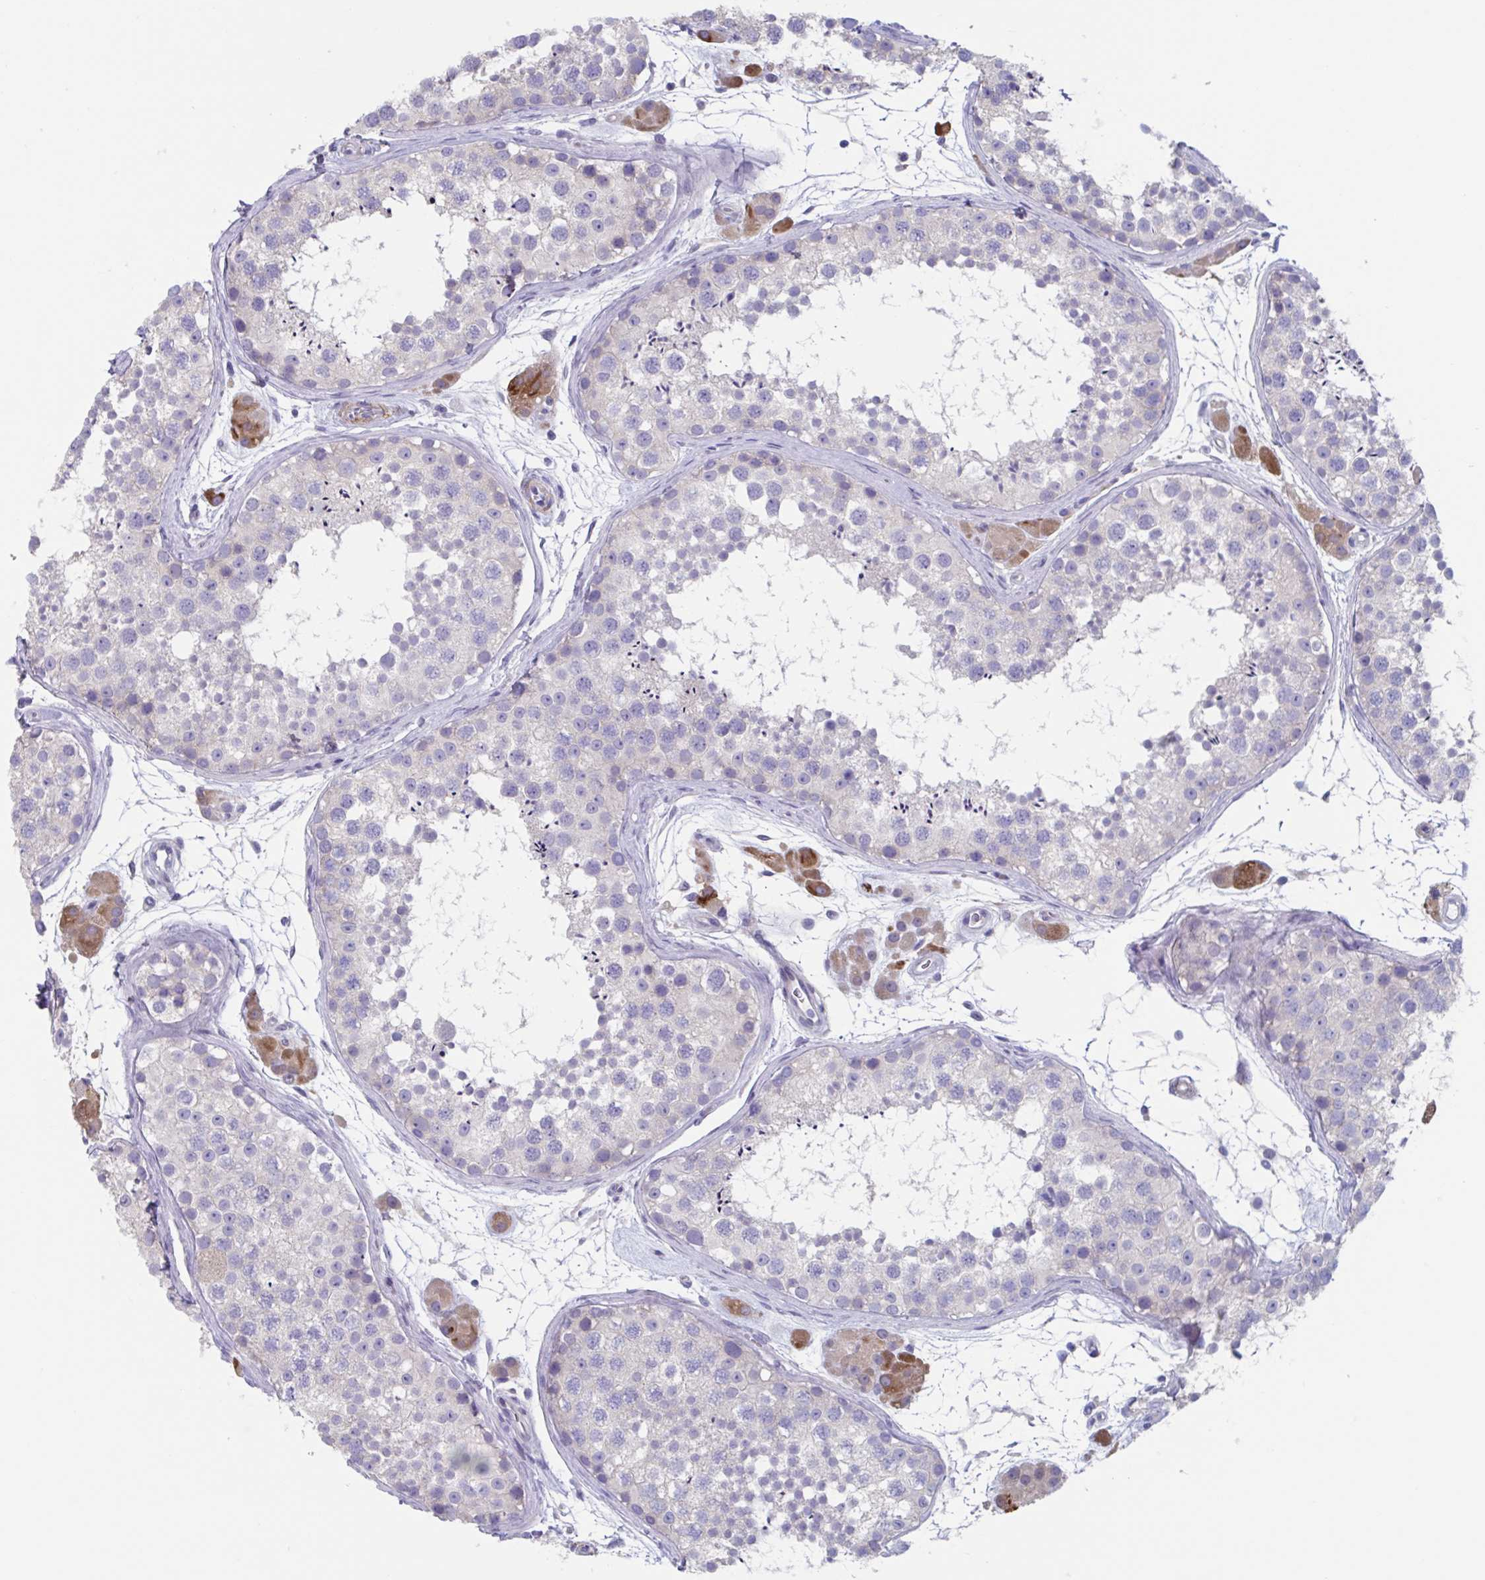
{"staining": {"intensity": "negative", "quantity": "none", "location": "none"}, "tissue": "testis", "cell_type": "Cells in seminiferous ducts", "image_type": "normal", "snomed": [{"axis": "morphology", "description": "Normal tissue, NOS"}, {"axis": "topography", "description": "Testis"}], "caption": "This is a photomicrograph of IHC staining of normal testis, which shows no staining in cells in seminiferous ducts.", "gene": "LPIN3", "patient": {"sex": "male", "age": 41}}